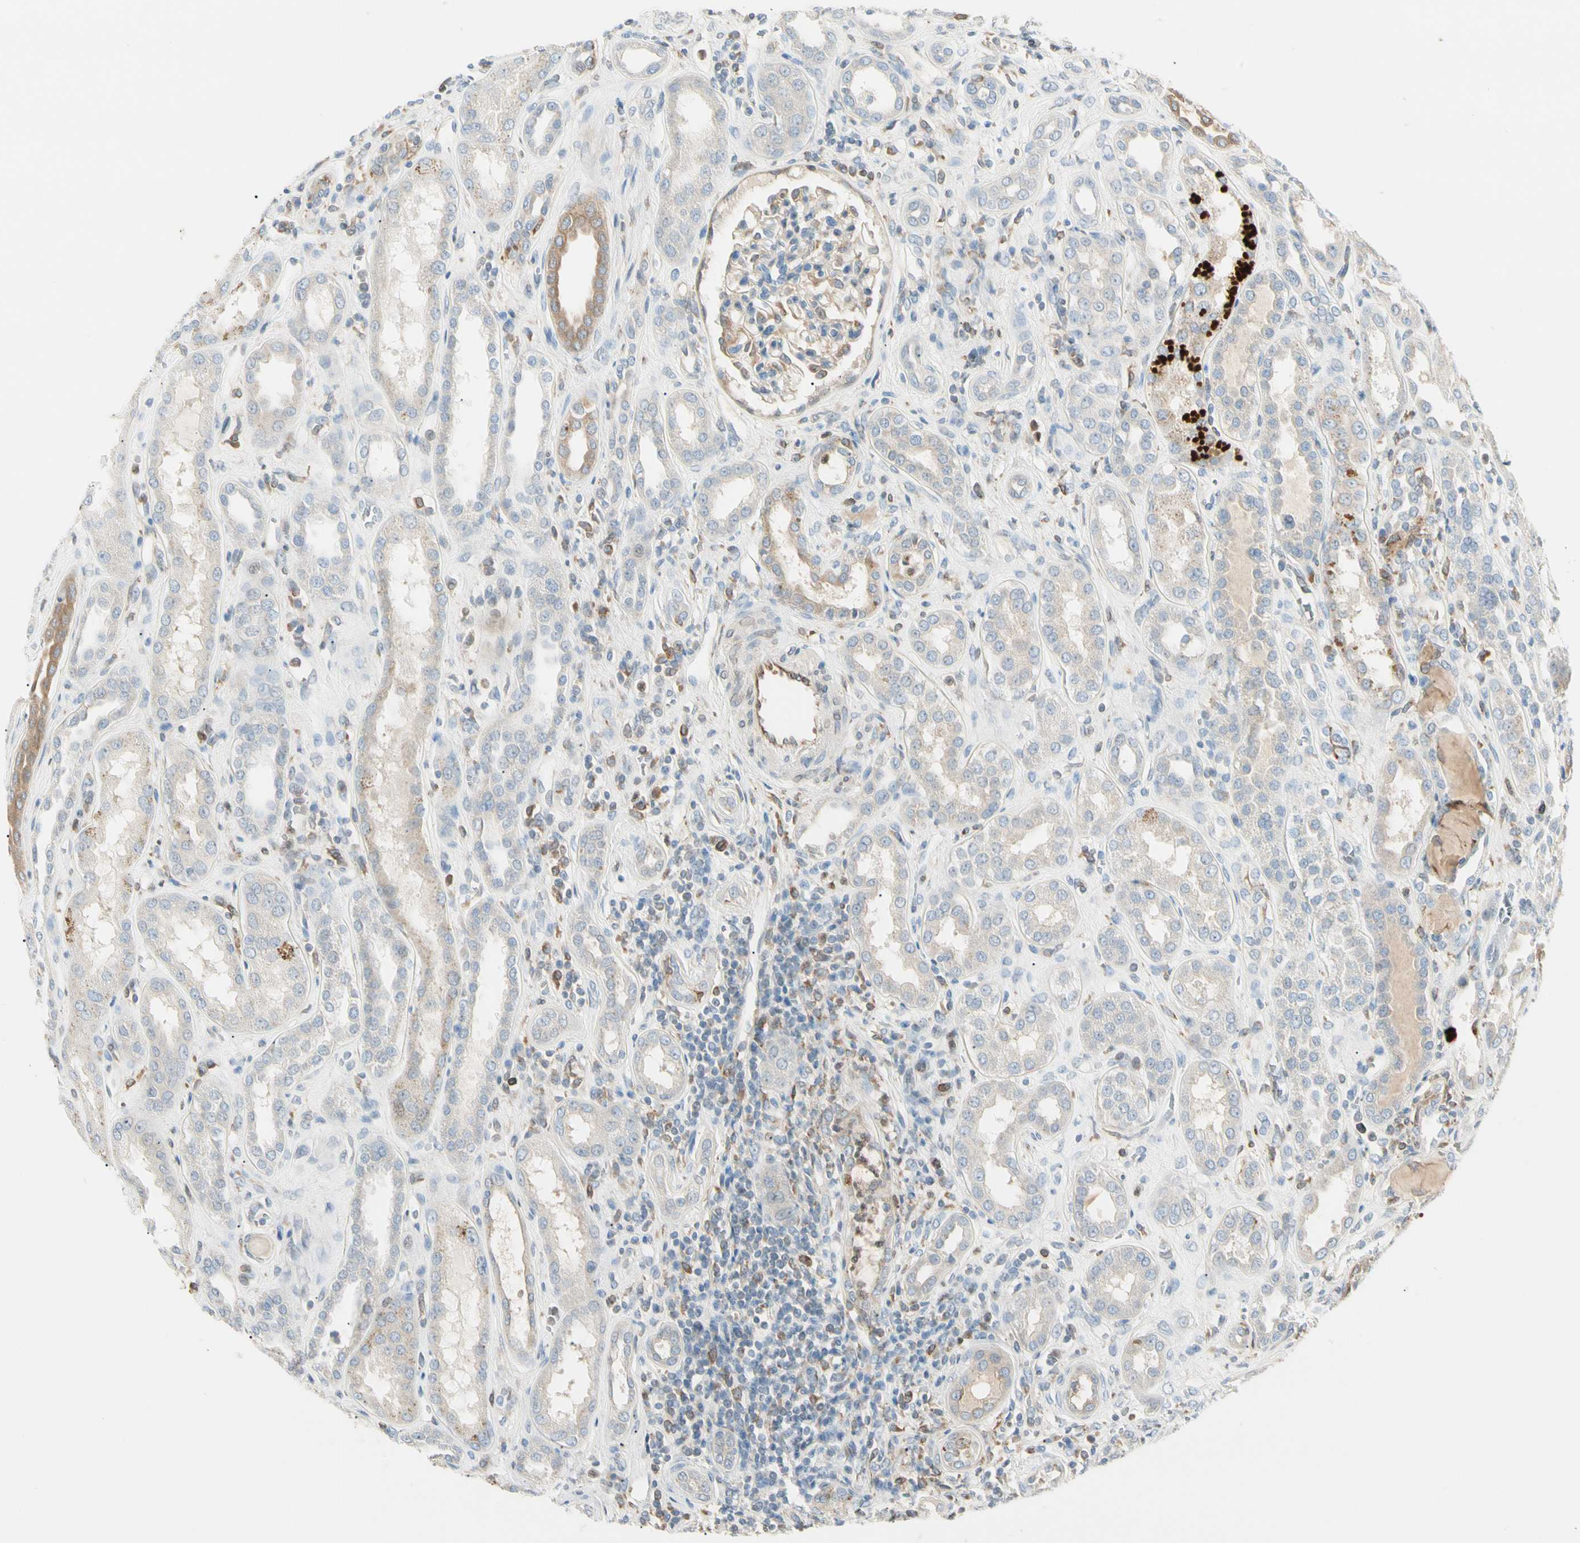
{"staining": {"intensity": "weak", "quantity": "<25%", "location": "cytoplasmic/membranous"}, "tissue": "kidney", "cell_type": "Cells in glomeruli", "image_type": "normal", "snomed": [{"axis": "morphology", "description": "Normal tissue, NOS"}, {"axis": "topography", "description": "Kidney"}], "caption": "Immunohistochemistry photomicrograph of benign human kidney stained for a protein (brown), which exhibits no expression in cells in glomeruli.", "gene": "LPCAT2", "patient": {"sex": "male", "age": 59}}